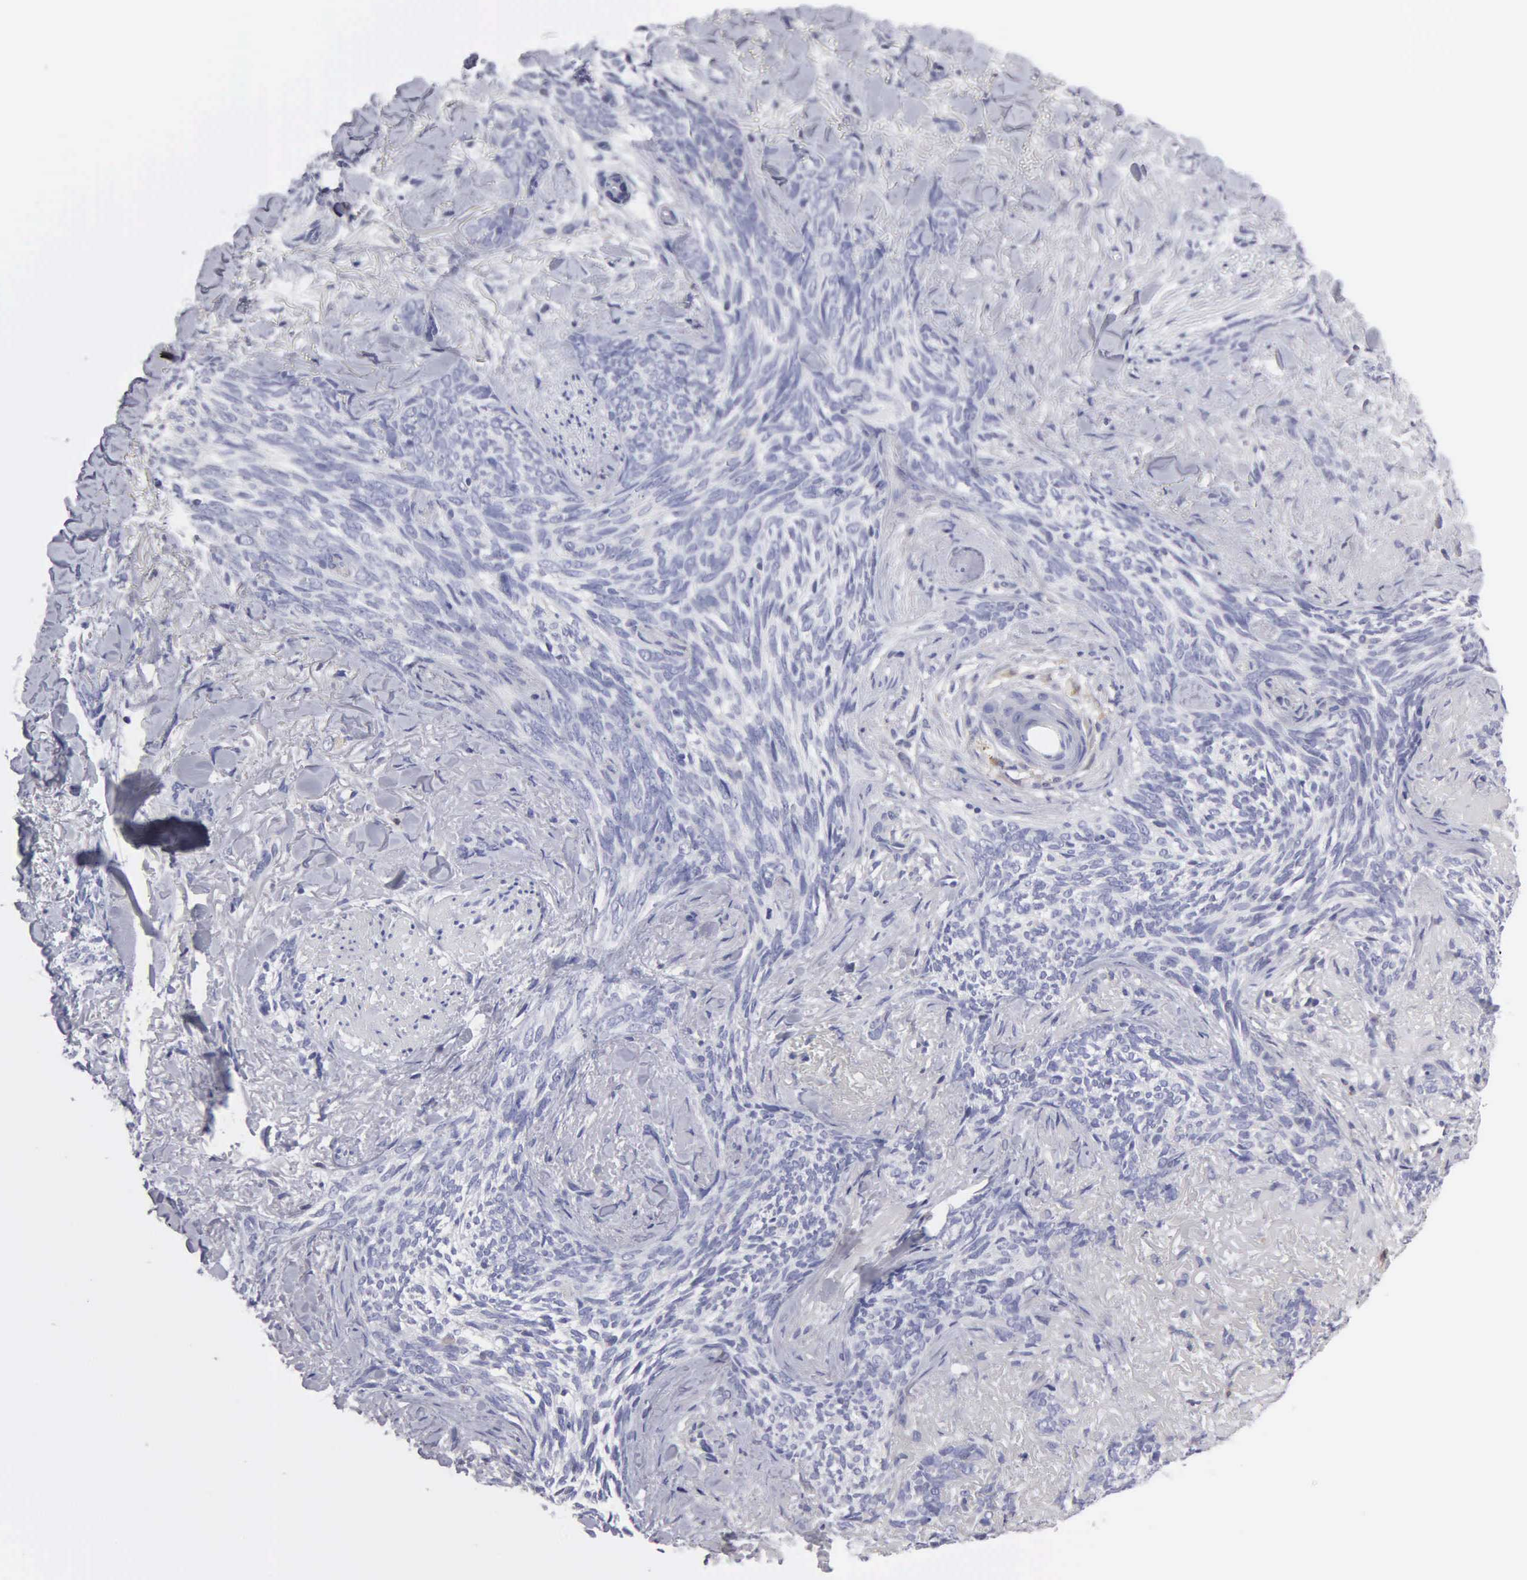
{"staining": {"intensity": "negative", "quantity": "none", "location": "none"}, "tissue": "skin cancer", "cell_type": "Tumor cells", "image_type": "cancer", "snomed": [{"axis": "morphology", "description": "Basal cell carcinoma"}, {"axis": "topography", "description": "Skin"}], "caption": "IHC micrograph of human skin cancer stained for a protein (brown), which shows no expression in tumor cells.", "gene": "G6PD", "patient": {"sex": "female", "age": 81}}